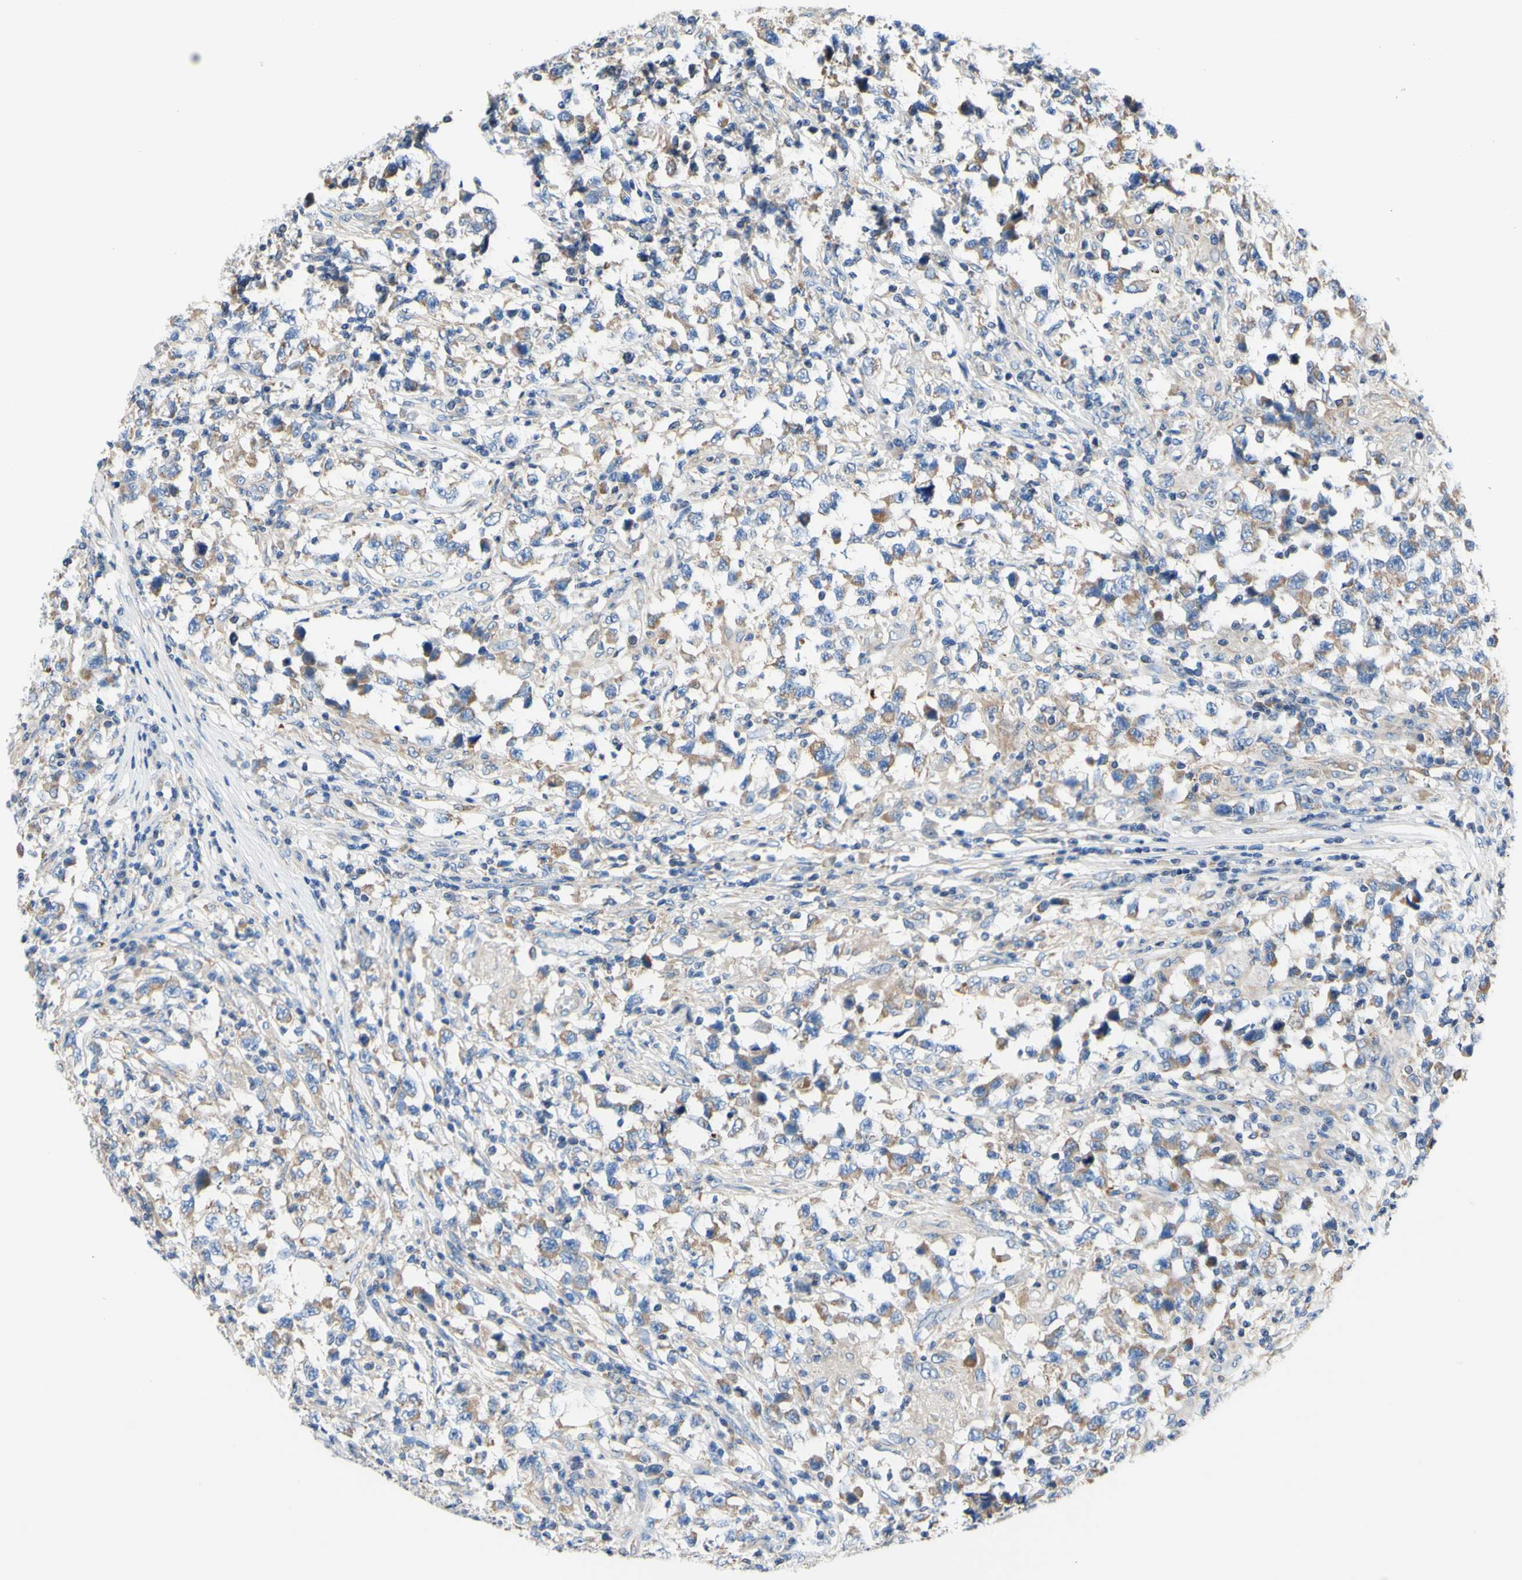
{"staining": {"intensity": "weak", "quantity": "25%-75%", "location": "cytoplasmic/membranous"}, "tissue": "testis cancer", "cell_type": "Tumor cells", "image_type": "cancer", "snomed": [{"axis": "morphology", "description": "Carcinoma, Embryonal, NOS"}, {"axis": "topography", "description": "Testis"}], "caption": "Human testis cancer (embryonal carcinoma) stained with a brown dye exhibits weak cytoplasmic/membranous positive expression in about 25%-75% of tumor cells.", "gene": "RETREG2", "patient": {"sex": "male", "age": 21}}